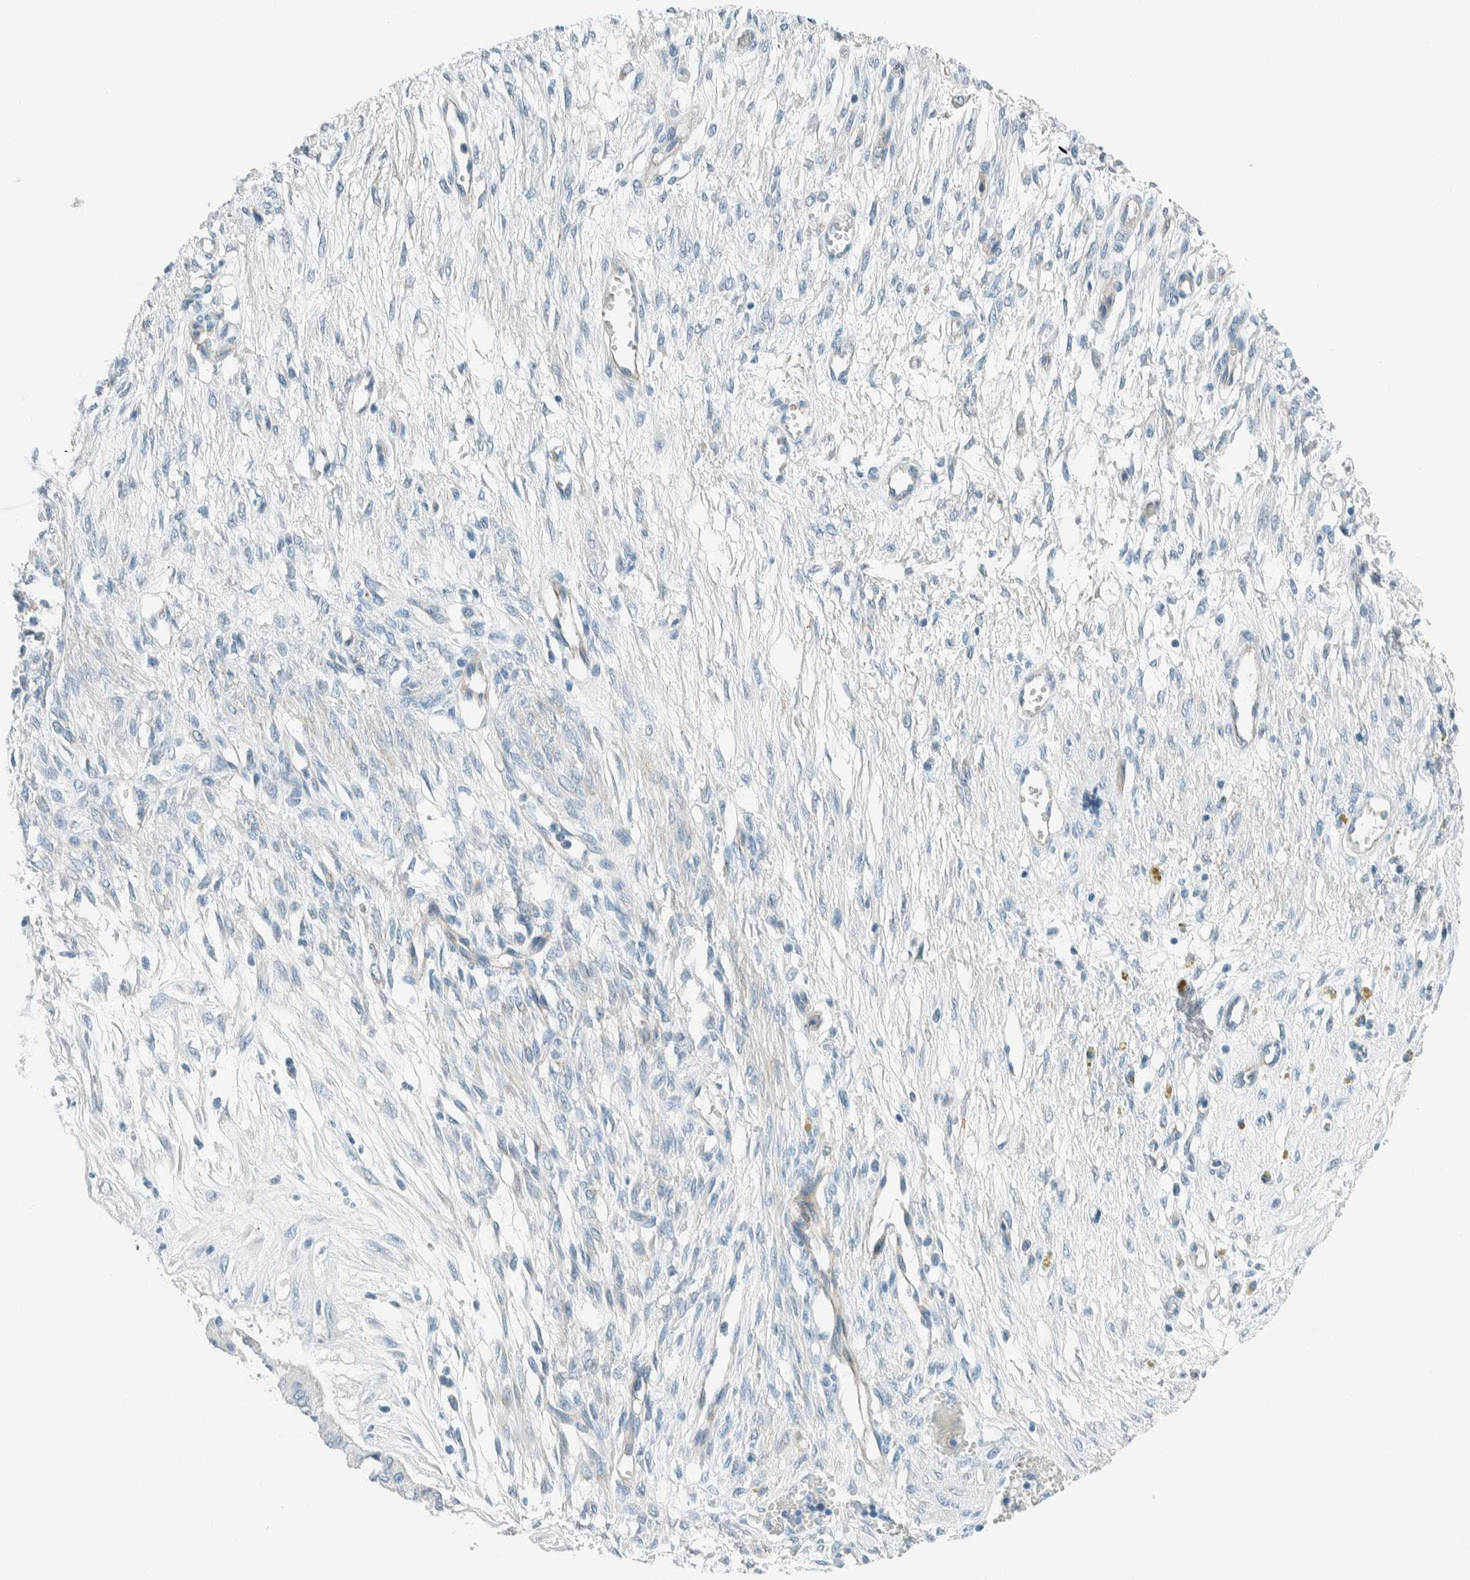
{"staining": {"intensity": "negative", "quantity": "none", "location": "none"}, "tissue": "ovarian cancer", "cell_type": "Tumor cells", "image_type": "cancer", "snomed": [{"axis": "morphology", "description": "Cystadenocarcinoma, mucinous, NOS"}, {"axis": "topography", "description": "Ovary"}], "caption": "Ovarian cancer was stained to show a protein in brown. There is no significant positivity in tumor cells.", "gene": "SLFN12", "patient": {"sex": "female", "age": 73}}